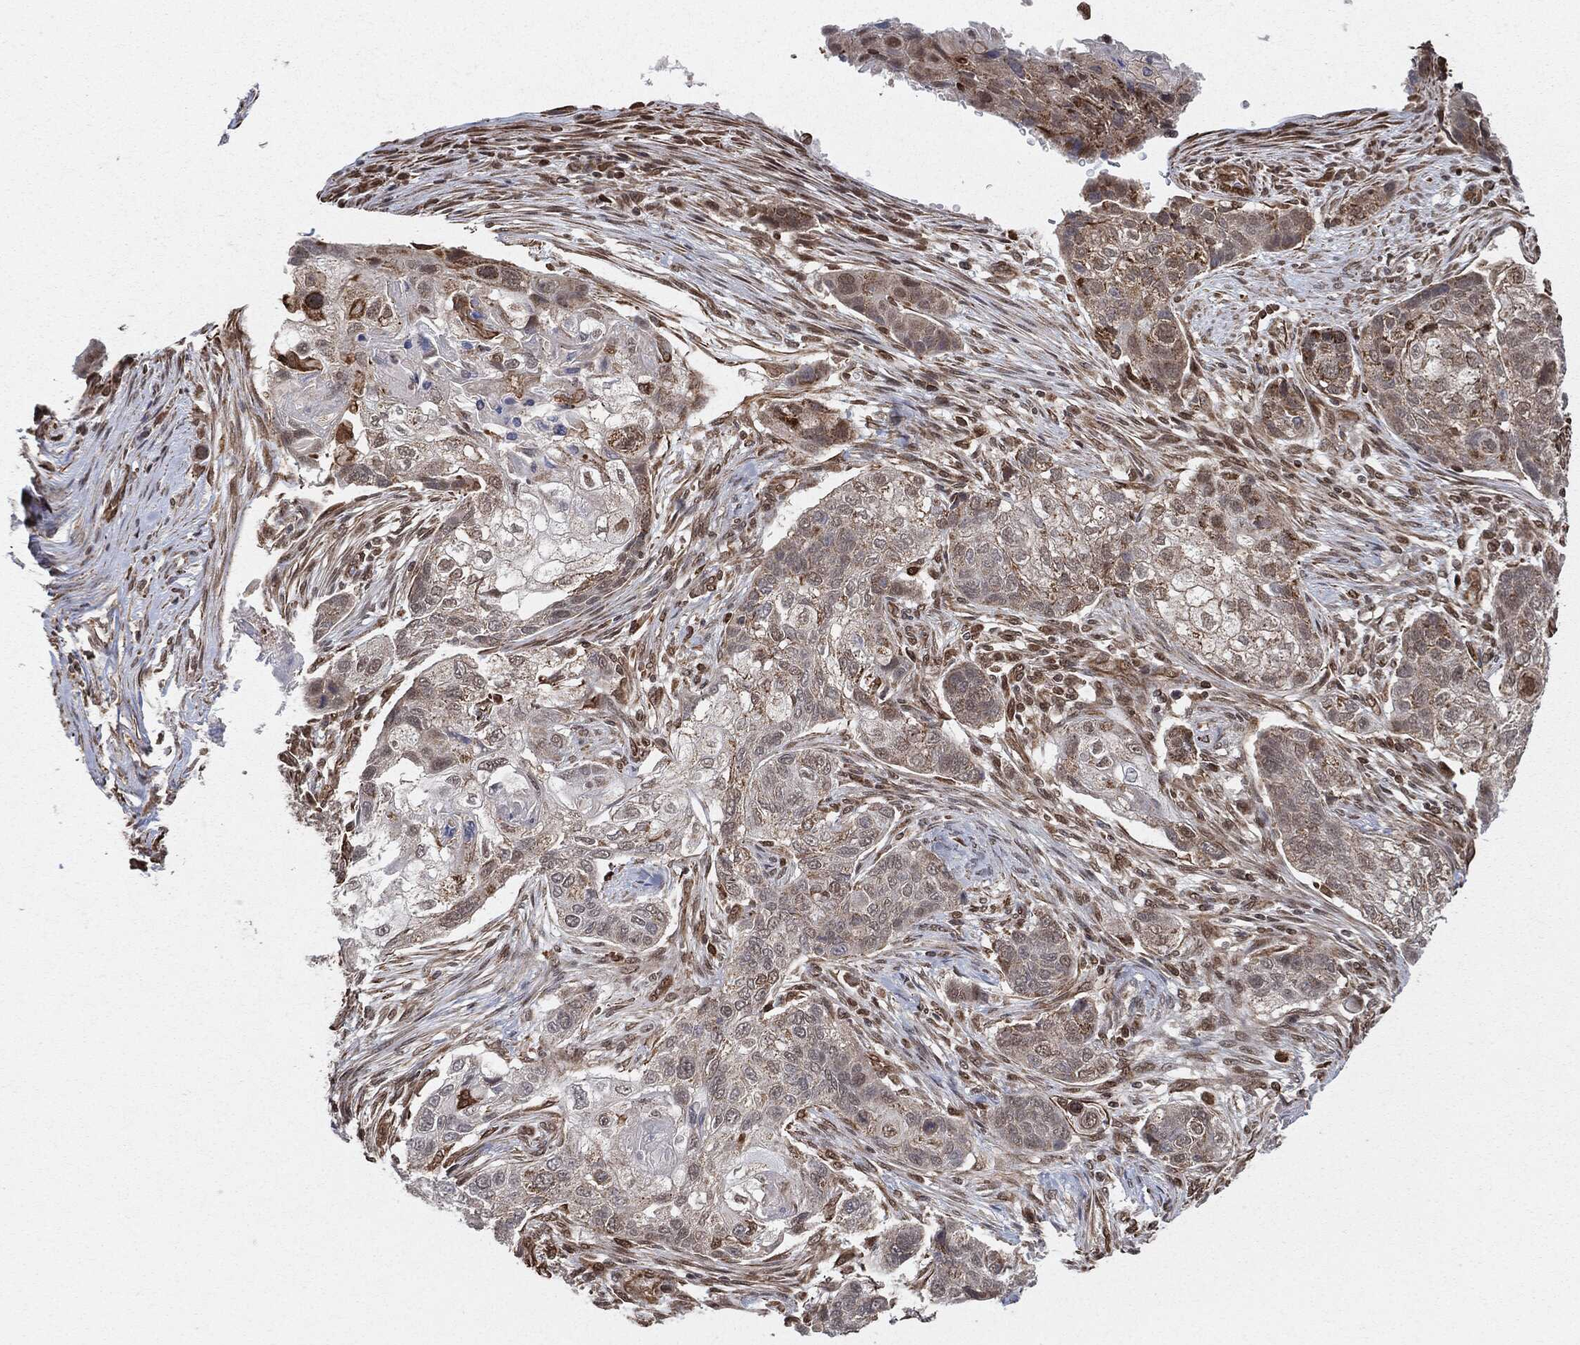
{"staining": {"intensity": "negative", "quantity": "none", "location": "none"}, "tissue": "lung cancer", "cell_type": "Tumor cells", "image_type": "cancer", "snomed": [{"axis": "morphology", "description": "Normal tissue, NOS"}, {"axis": "morphology", "description": "Squamous cell carcinoma, NOS"}, {"axis": "topography", "description": "Bronchus"}, {"axis": "topography", "description": "Lung"}], "caption": "Human lung cancer (squamous cell carcinoma) stained for a protein using immunohistochemistry shows no staining in tumor cells.", "gene": "TP53RK", "patient": {"sex": "male", "age": 69}}